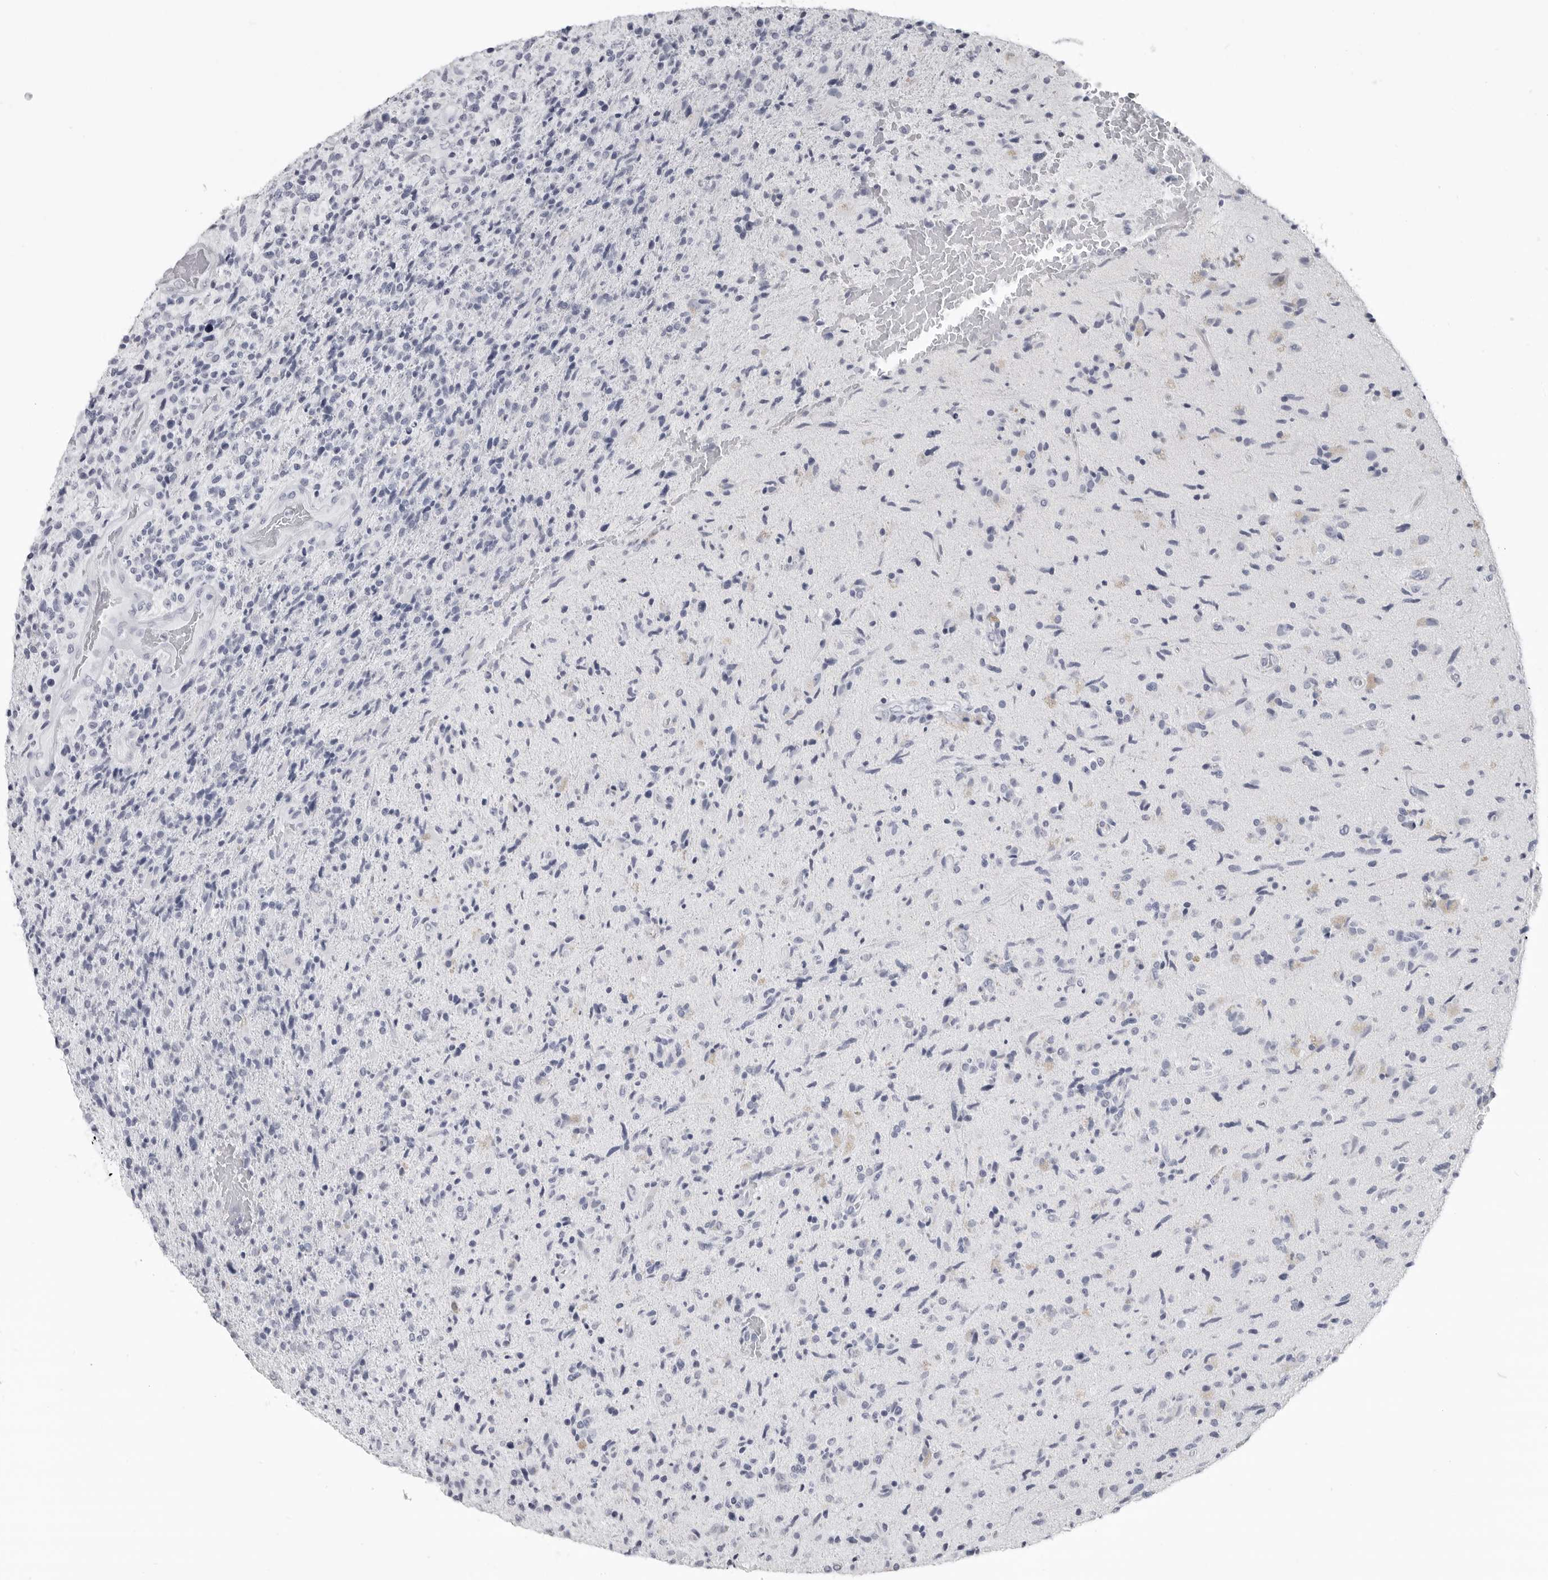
{"staining": {"intensity": "negative", "quantity": "none", "location": "none"}, "tissue": "glioma", "cell_type": "Tumor cells", "image_type": "cancer", "snomed": [{"axis": "morphology", "description": "Glioma, malignant, High grade"}, {"axis": "topography", "description": "Brain"}], "caption": "This is an IHC histopathology image of glioma. There is no expression in tumor cells.", "gene": "LY6D", "patient": {"sex": "male", "age": 72}}